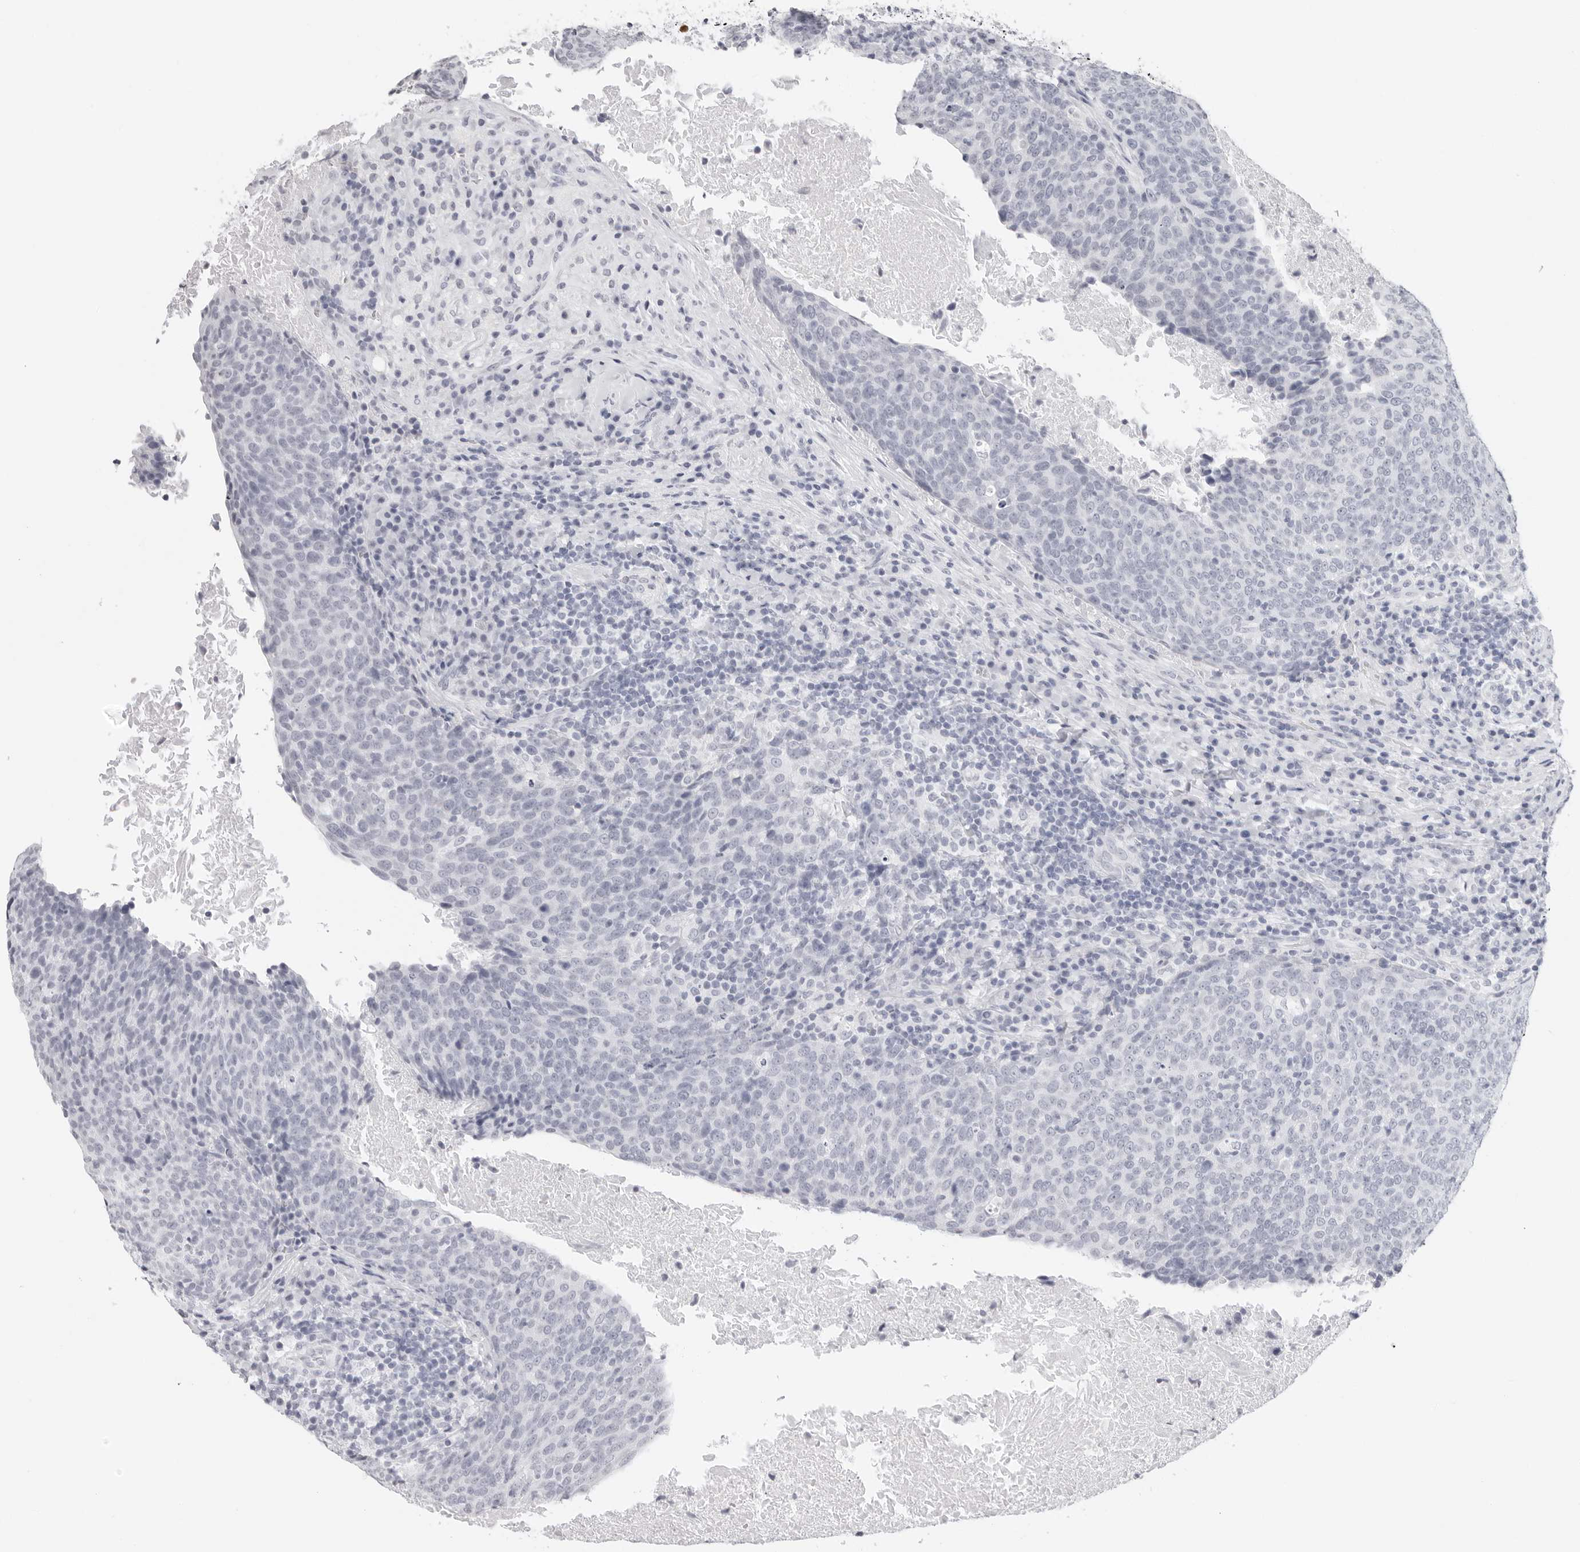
{"staining": {"intensity": "negative", "quantity": "none", "location": "none"}, "tissue": "head and neck cancer", "cell_type": "Tumor cells", "image_type": "cancer", "snomed": [{"axis": "morphology", "description": "Squamous cell carcinoma, NOS"}, {"axis": "morphology", "description": "Squamous cell carcinoma, metastatic, NOS"}, {"axis": "topography", "description": "Lymph node"}, {"axis": "topography", "description": "Head-Neck"}], "caption": "Image shows no significant protein expression in tumor cells of squamous cell carcinoma (head and neck).", "gene": "AGMAT", "patient": {"sex": "male", "age": 62}}